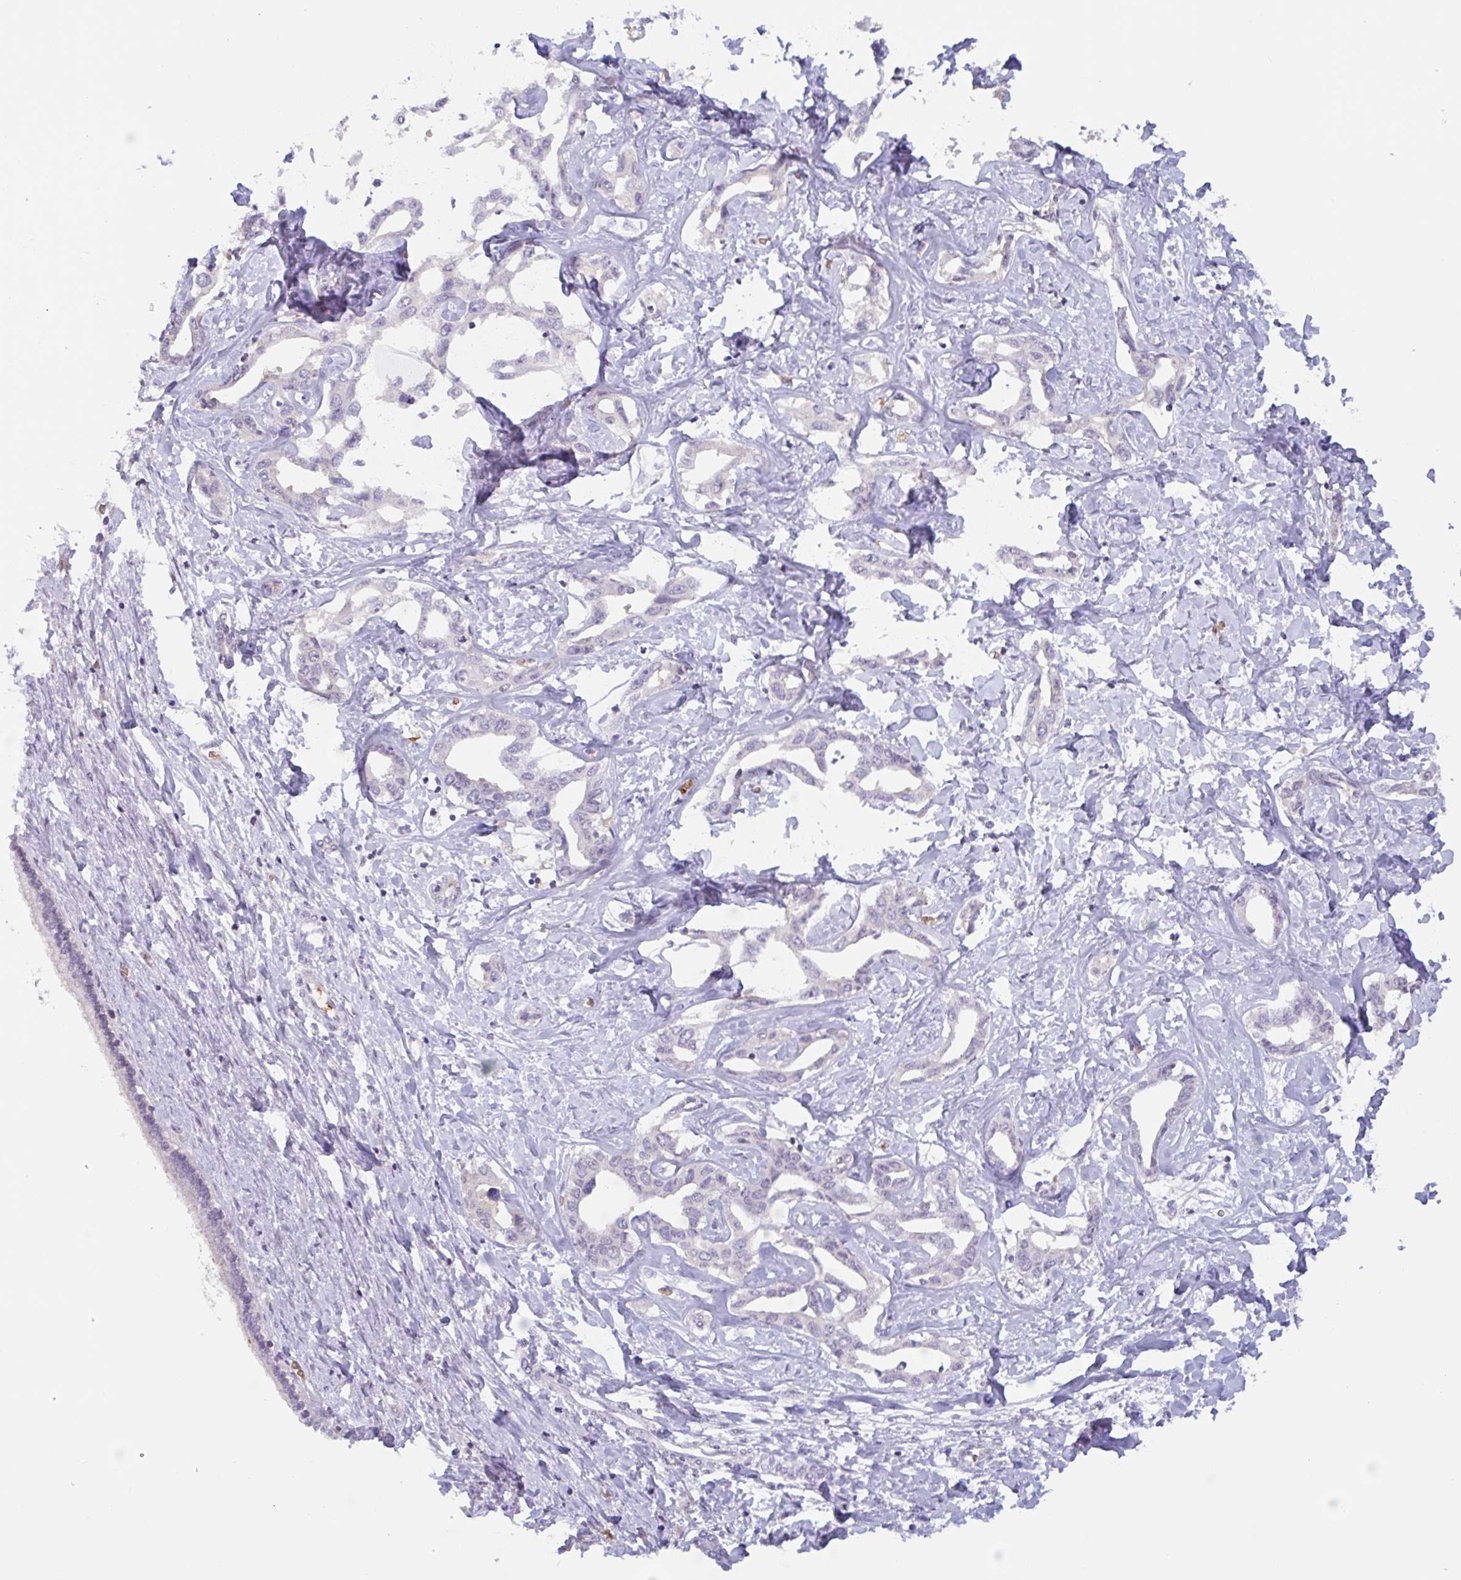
{"staining": {"intensity": "negative", "quantity": "none", "location": "none"}, "tissue": "liver cancer", "cell_type": "Tumor cells", "image_type": "cancer", "snomed": [{"axis": "morphology", "description": "Cholangiocarcinoma"}, {"axis": "topography", "description": "Liver"}], "caption": "This is an immunohistochemistry (IHC) histopathology image of cholangiocarcinoma (liver). There is no staining in tumor cells.", "gene": "RHAG", "patient": {"sex": "male", "age": 59}}